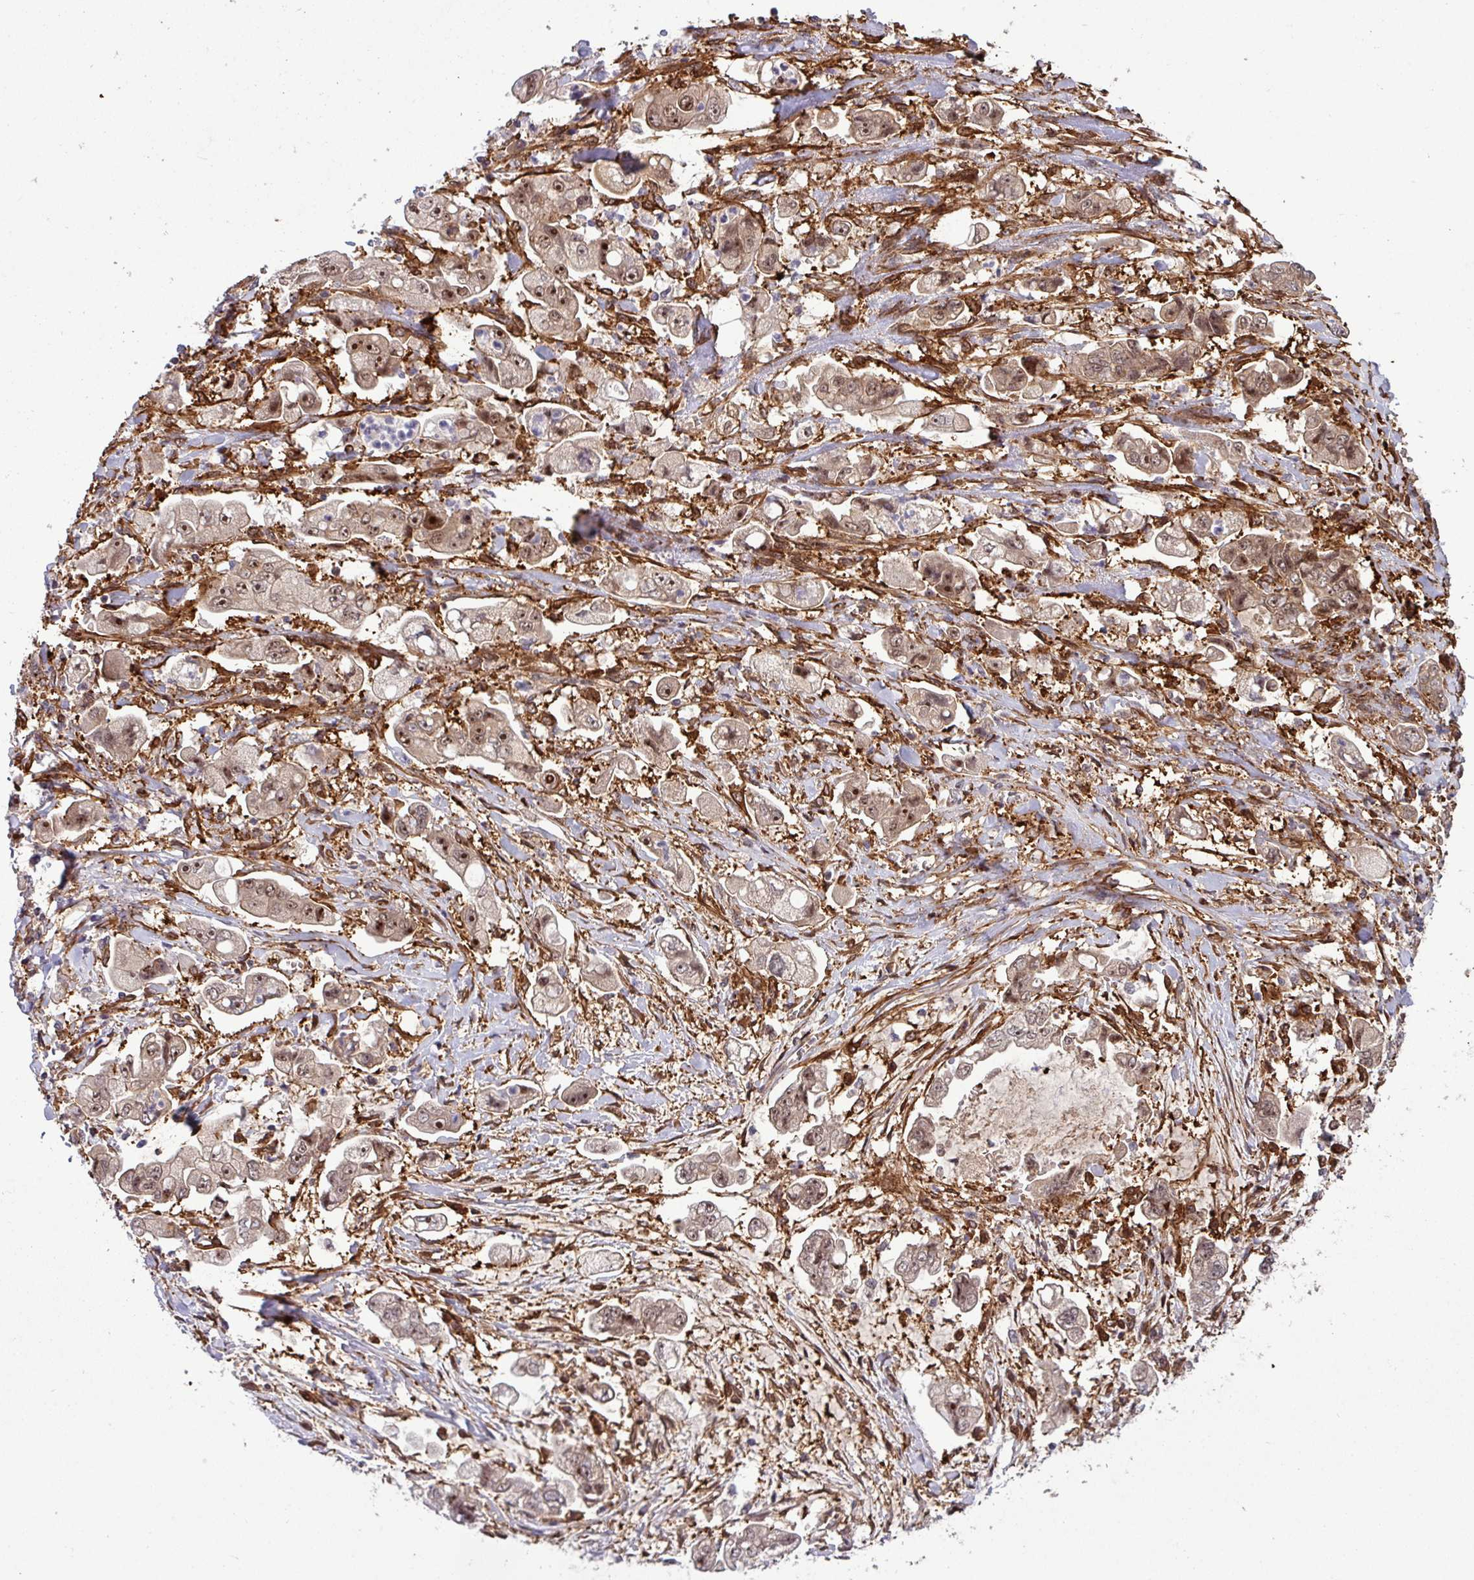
{"staining": {"intensity": "moderate", "quantity": "25%-75%", "location": "cytoplasmic/membranous,nuclear"}, "tissue": "stomach cancer", "cell_type": "Tumor cells", "image_type": "cancer", "snomed": [{"axis": "morphology", "description": "Adenocarcinoma, NOS"}, {"axis": "topography", "description": "Stomach"}], "caption": "The immunohistochemical stain labels moderate cytoplasmic/membranous and nuclear expression in tumor cells of stomach cancer (adenocarcinoma) tissue.", "gene": "C7orf50", "patient": {"sex": "male", "age": 62}}